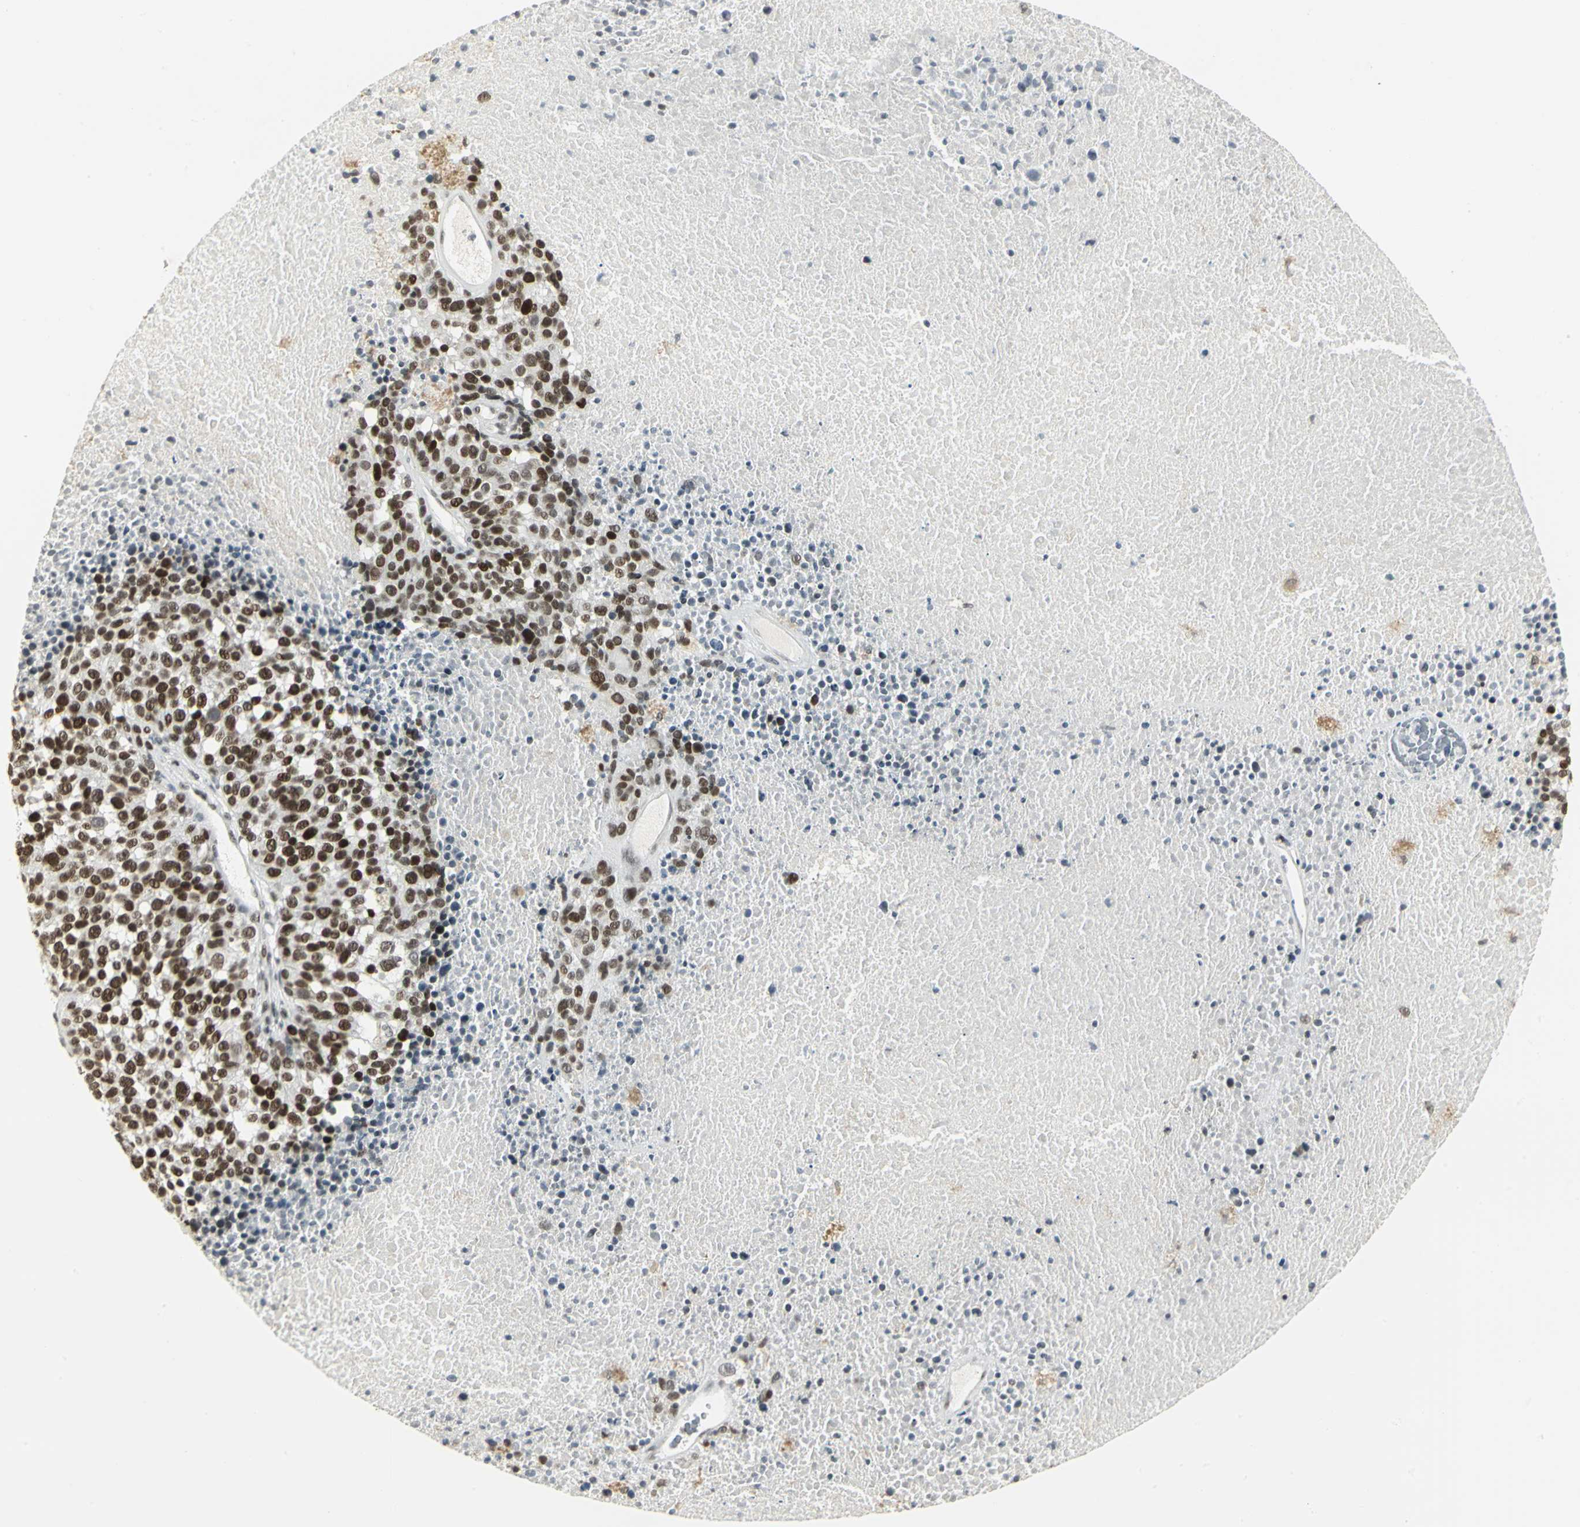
{"staining": {"intensity": "strong", "quantity": ">75%", "location": "nuclear"}, "tissue": "melanoma", "cell_type": "Tumor cells", "image_type": "cancer", "snomed": [{"axis": "morphology", "description": "Malignant melanoma, Metastatic site"}, {"axis": "topography", "description": "Cerebral cortex"}], "caption": "Immunohistochemical staining of melanoma exhibits high levels of strong nuclear staining in about >75% of tumor cells.", "gene": "CBX3", "patient": {"sex": "female", "age": 52}}